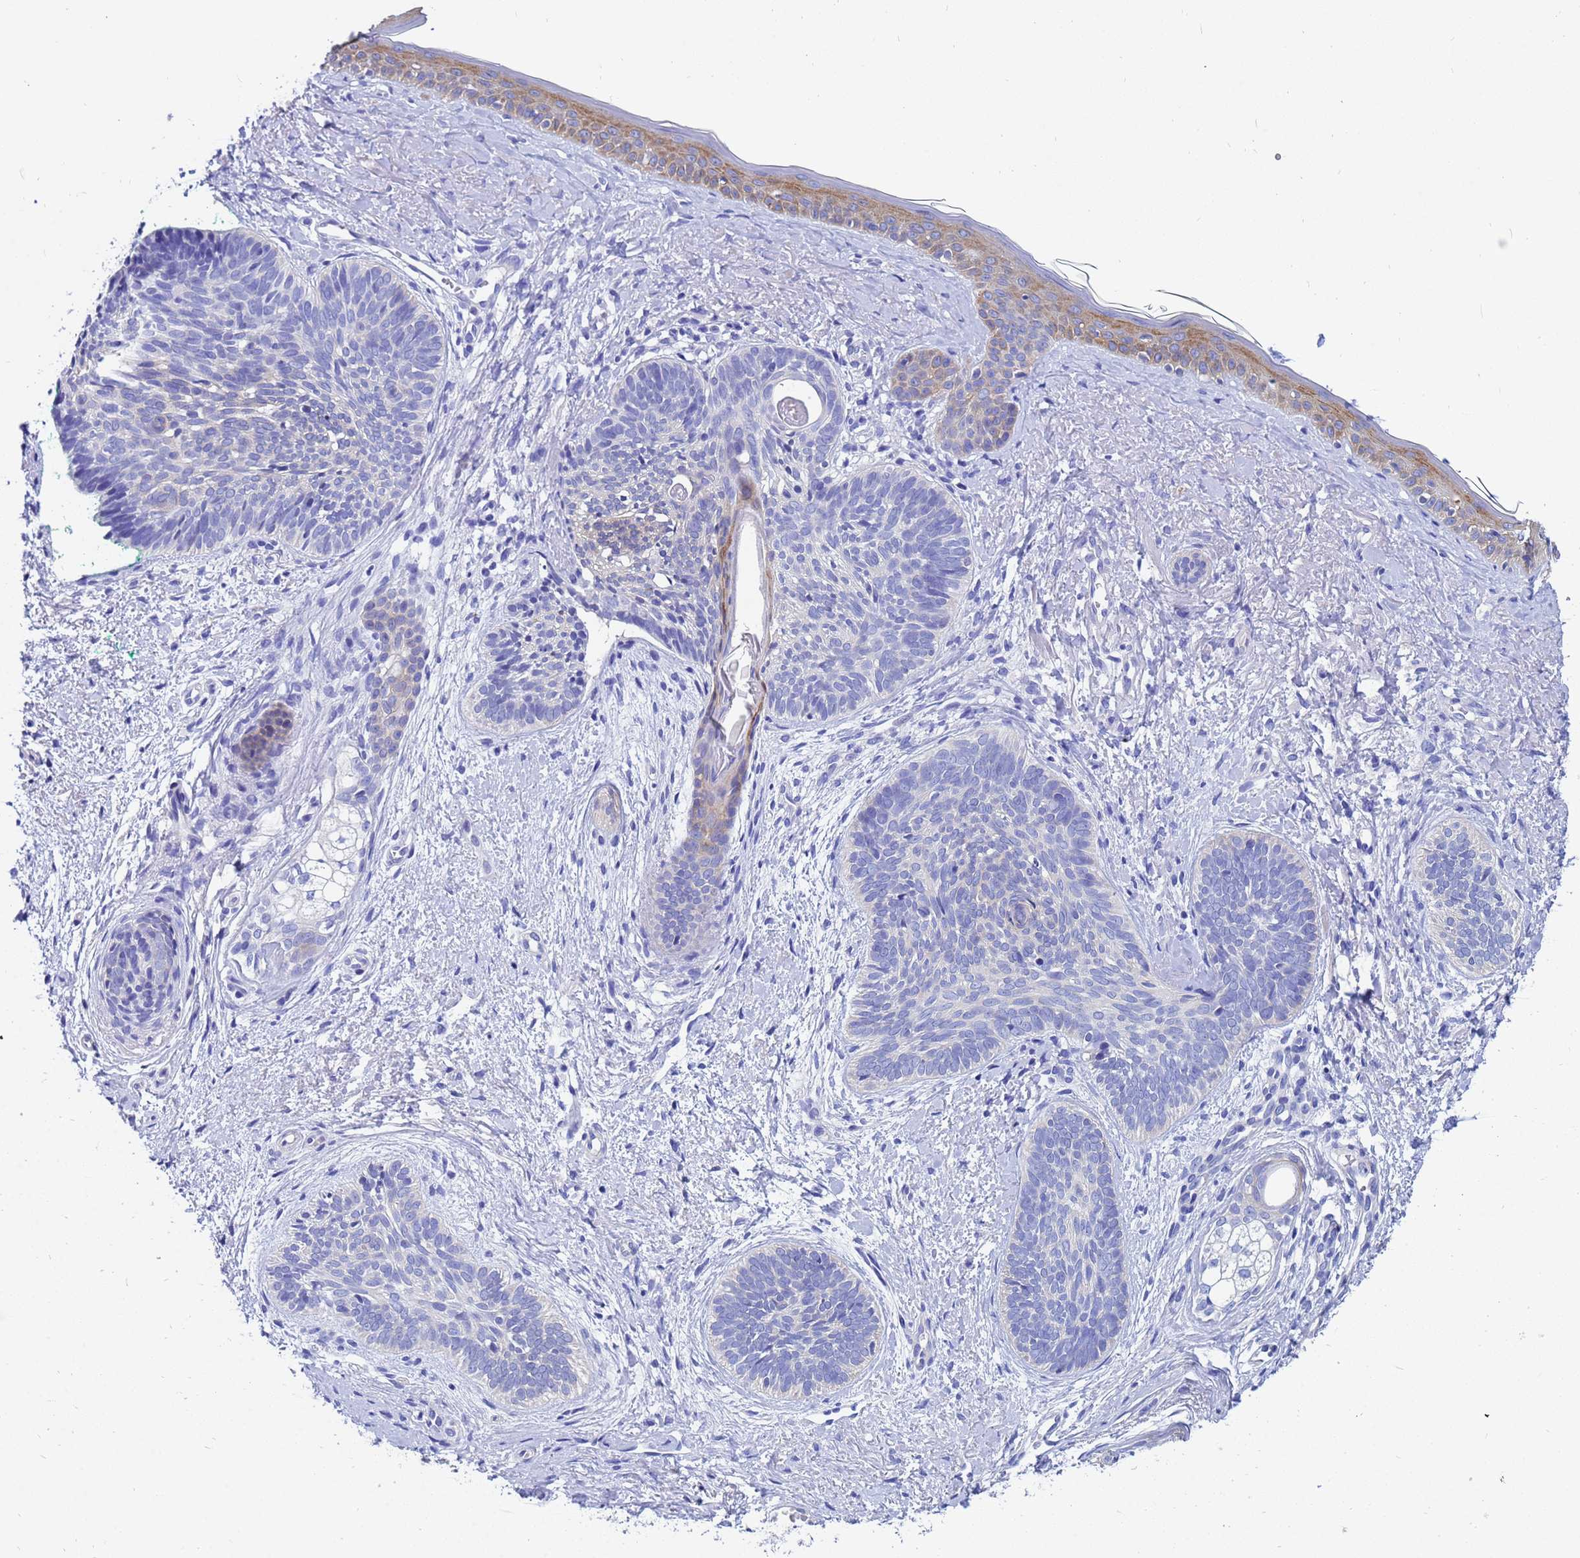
{"staining": {"intensity": "negative", "quantity": "none", "location": "none"}, "tissue": "skin cancer", "cell_type": "Tumor cells", "image_type": "cancer", "snomed": [{"axis": "morphology", "description": "Basal cell carcinoma"}, {"axis": "topography", "description": "Skin"}], "caption": "IHC histopathology image of neoplastic tissue: human skin basal cell carcinoma stained with DAB (3,3'-diaminobenzidine) displays no significant protein staining in tumor cells. (Brightfield microscopy of DAB (3,3'-diaminobenzidine) immunohistochemistry at high magnification).", "gene": "UBE2O", "patient": {"sex": "female", "age": 81}}